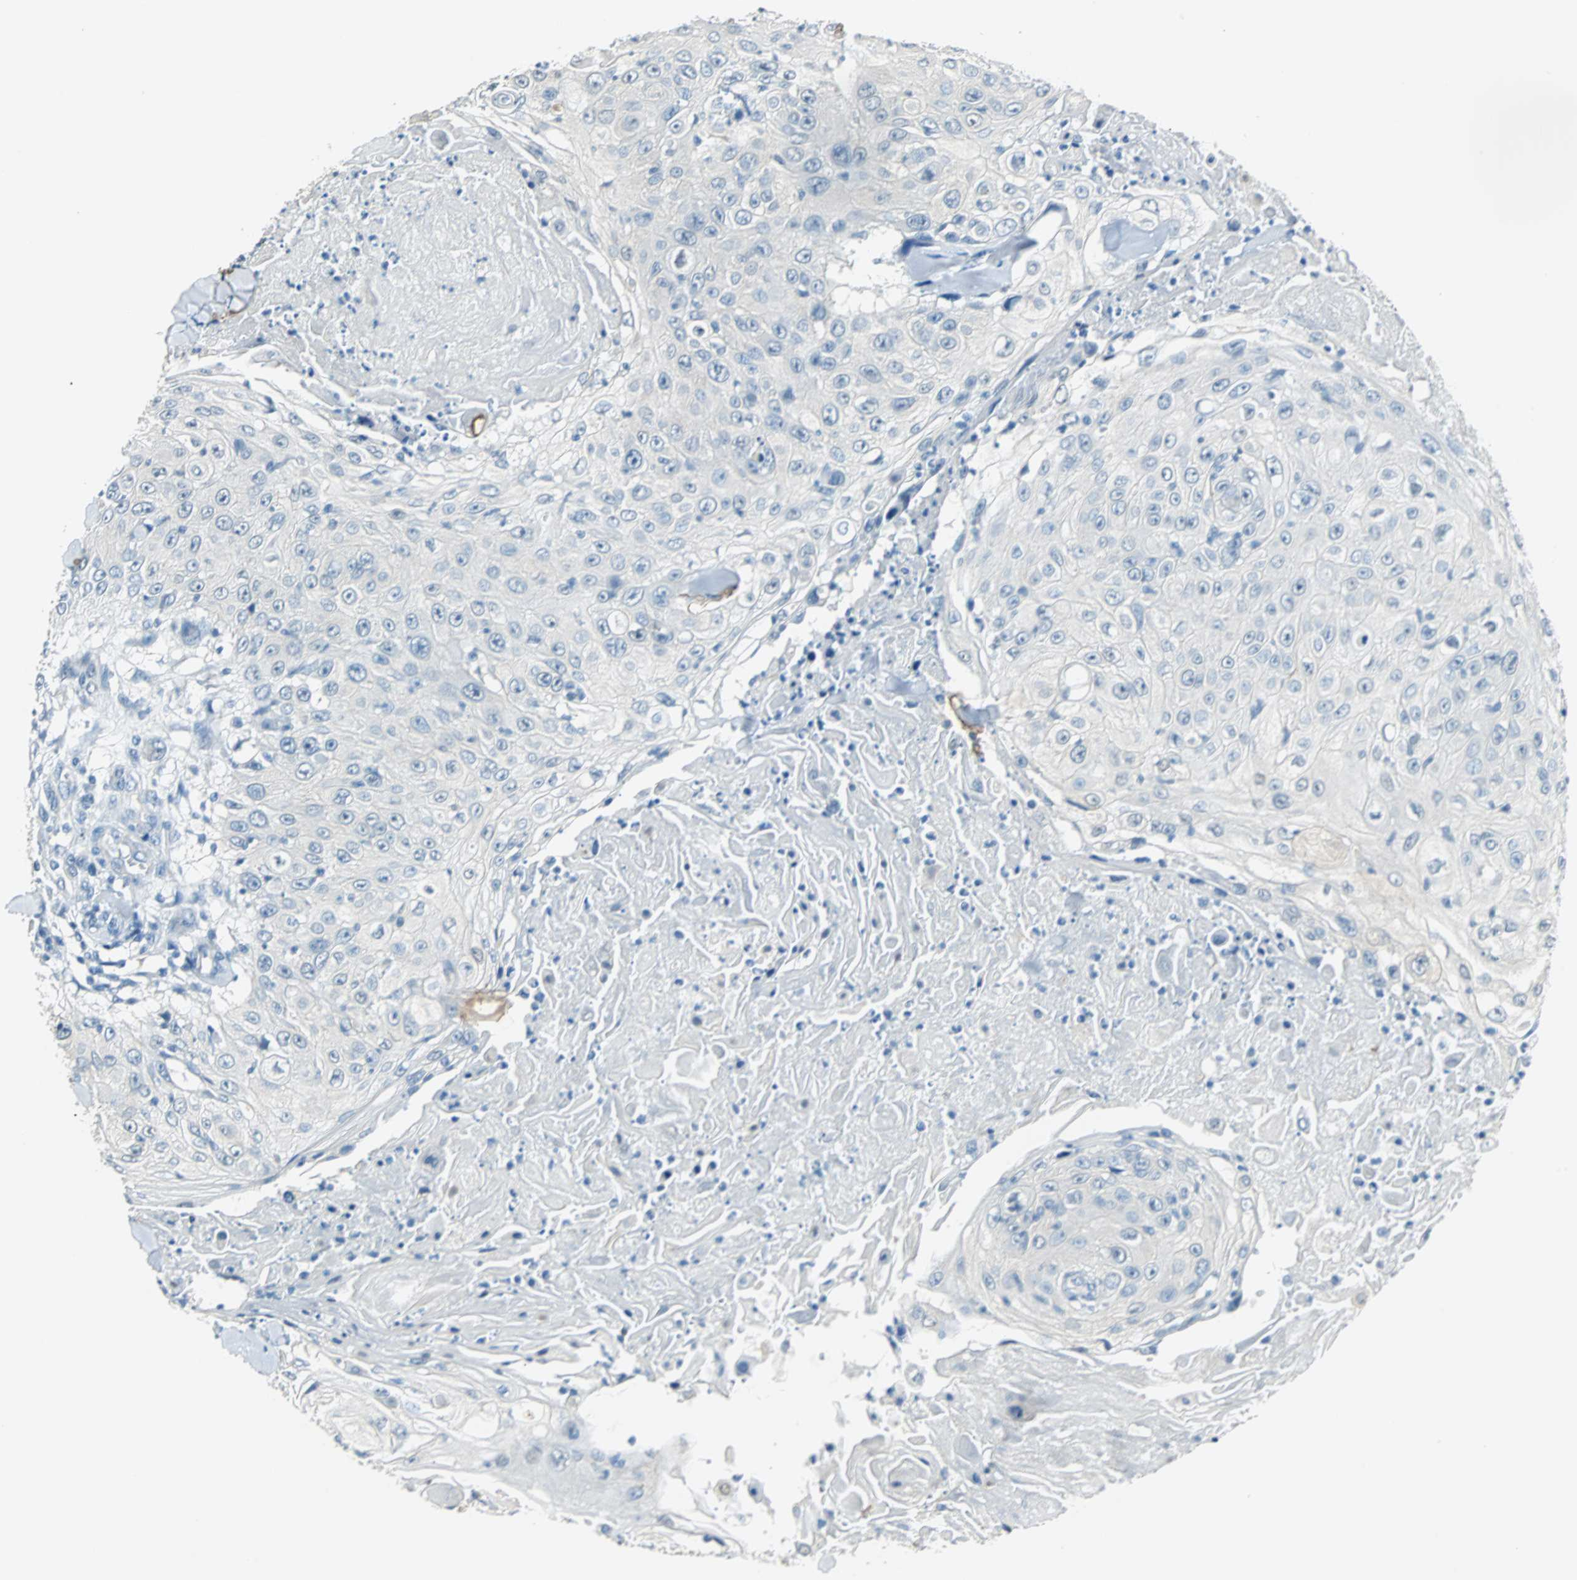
{"staining": {"intensity": "negative", "quantity": "none", "location": "none"}, "tissue": "skin cancer", "cell_type": "Tumor cells", "image_type": "cancer", "snomed": [{"axis": "morphology", "description": "Squamous cell carcinoma, NOS"}, {"axis": "topography", "description": "Skin"}], "caption": "DAB immunohistochemical staining of skin cancer shows no significant expression in tumor cells.", "gene": "MUC7", "patient": {"sex": "male", "age": 86}}